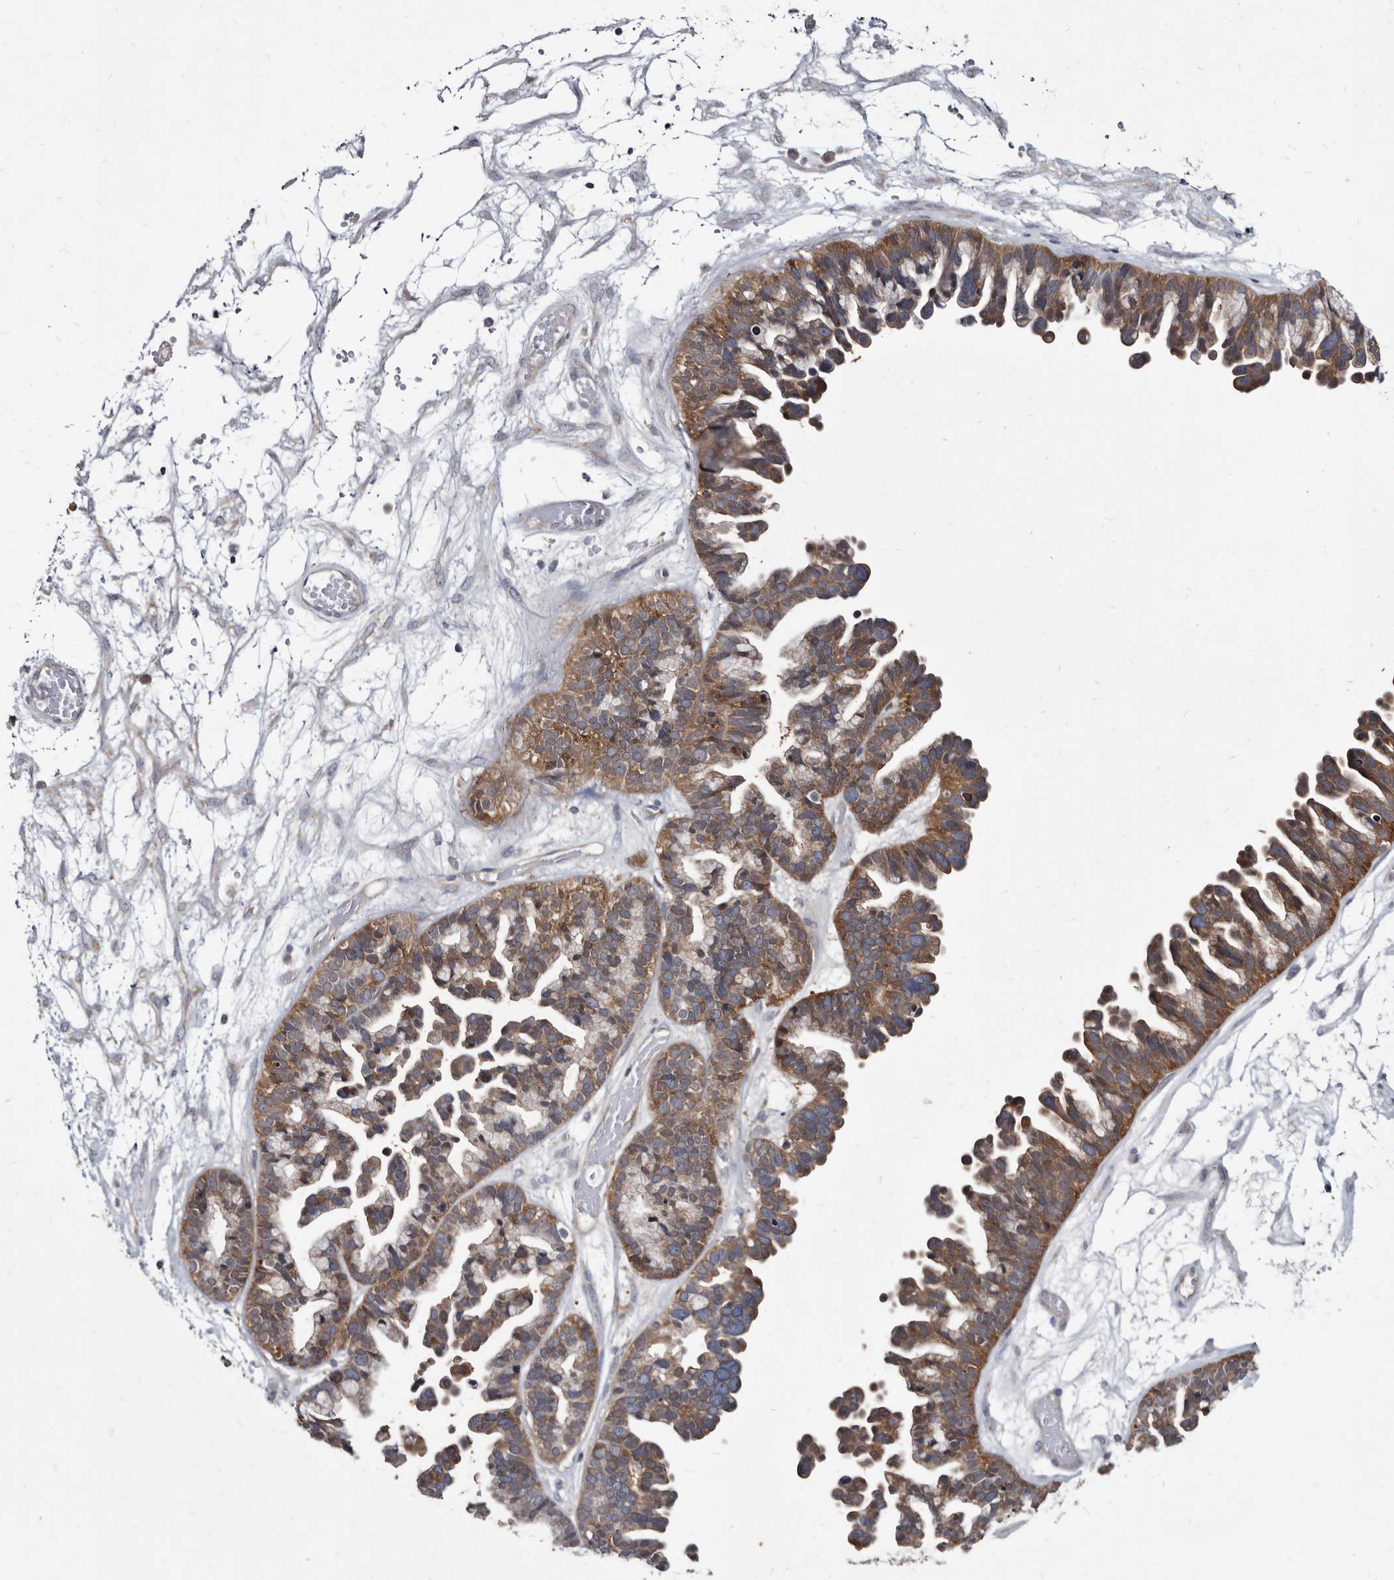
{"staining": {"intensity": "moderate", "quantity": ">75%", "location": "cytoplasmic/membranous"}, "tissue": "ovarian cancer", "cell_type": "Tumor cells", "image_type": "cancer", "snomed": [{"axis": "morphology", "description": "Cystadenocarcinoma, serous, NOS"}, {"axis": "topography", "description": "Ovary"}], "caption": "Human ovarian cancer stained with a protein marker shows moderate staining in tumor cells.", "gene": "ABCF2", "patient": {"sex": "female", "age": 56}}